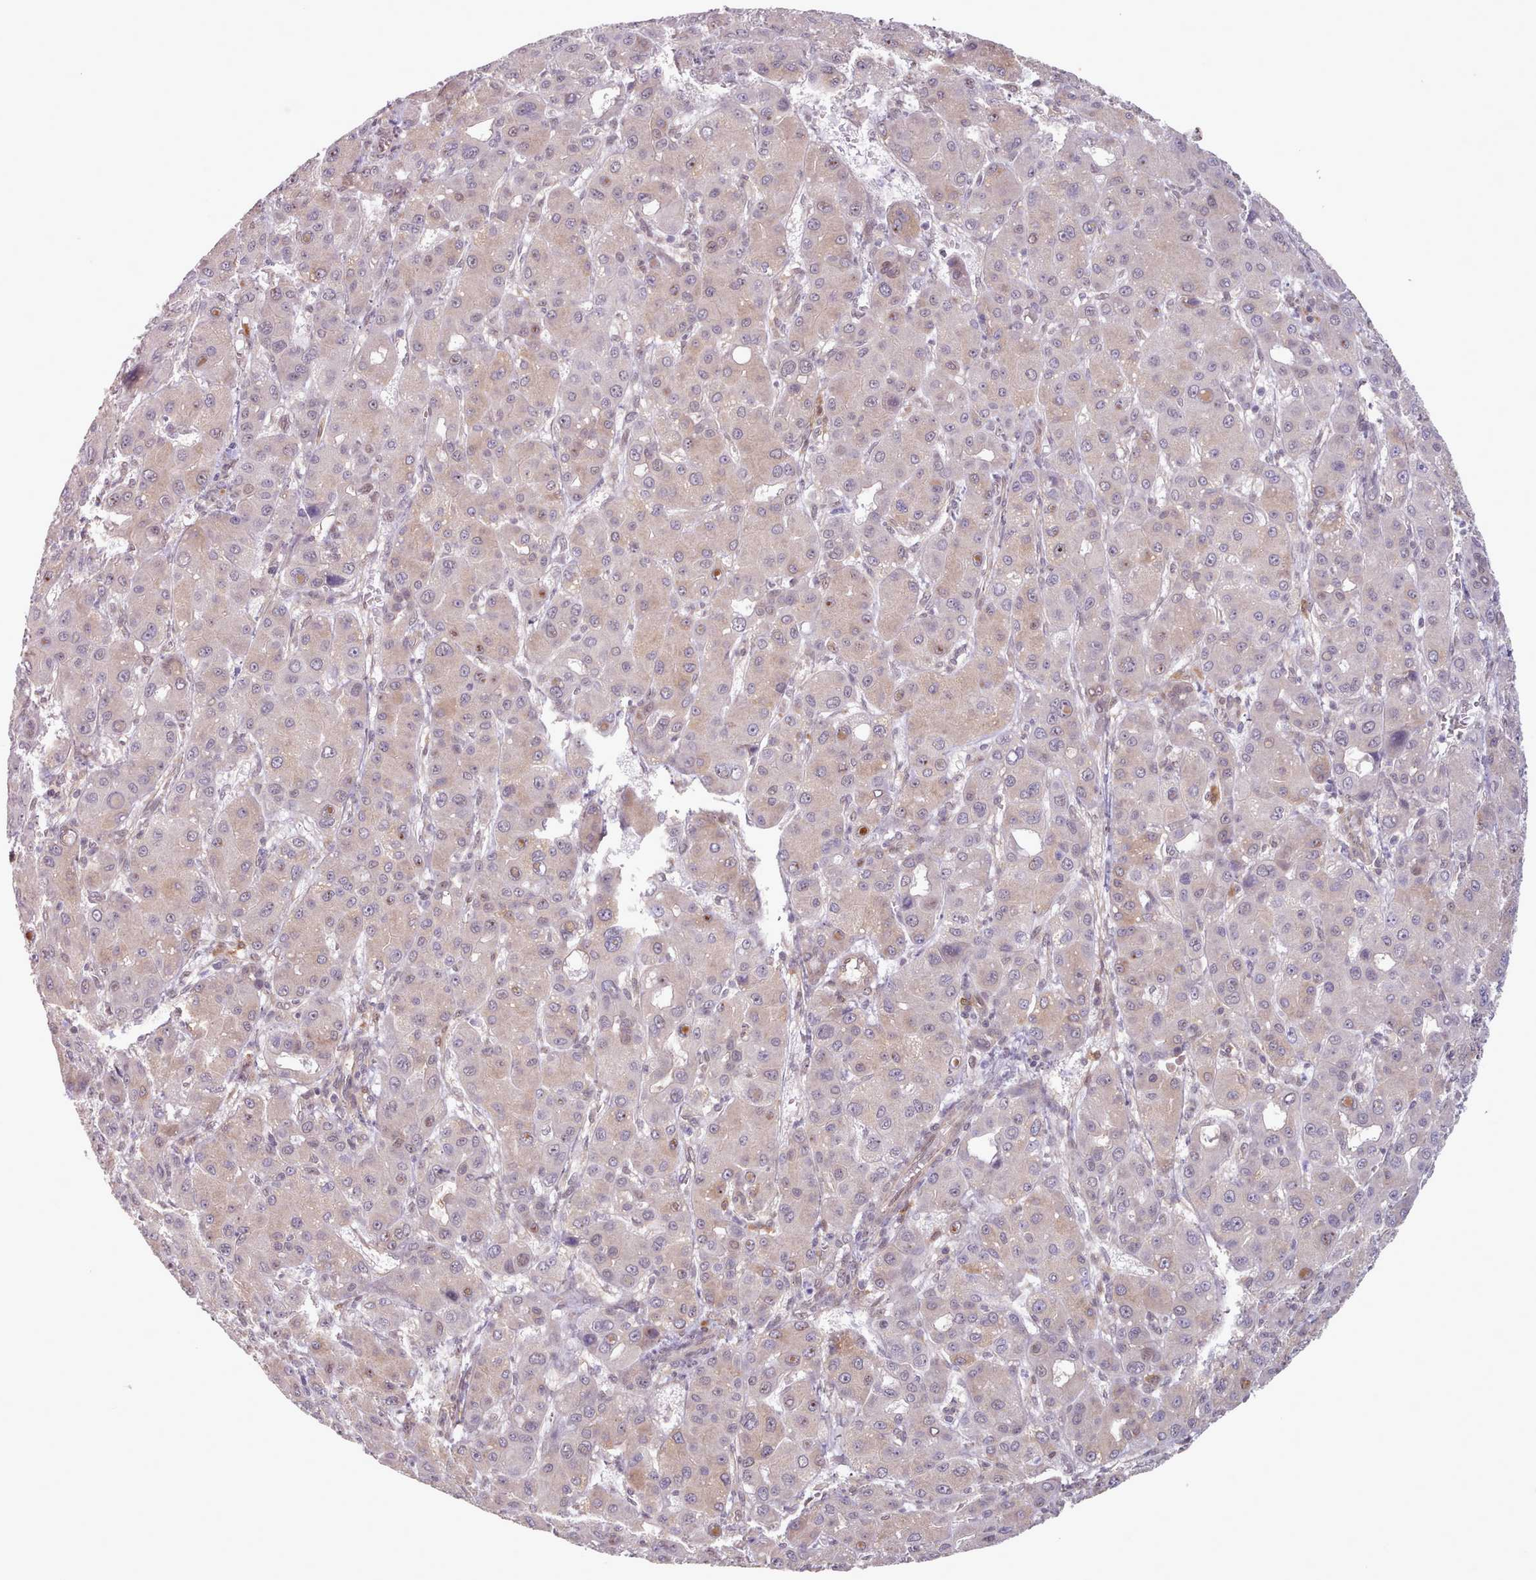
{"staining": {"intensity": "weak", "quantity": "25%-75%", "location": "cytoplasmic/membranous"}, "tissue": "liver cancer", "cell_type": "Tumor cells", "image_type": "cancer", "snomed": [{"axis": "morphology", "description": "Carcinoma, Hepatocellular, NOS"}, {"axis": "topography", "description": "Liver"}], "caption": "A high-resolution photomicrograph shows IHC staining of hepatocellular carcinoma (liver), which displays weak cytoplasmic/membranous expression in about 25%-75% of tumor cells.", "gene": "CES3", "patient": {"sex": "male", "age": 55}}